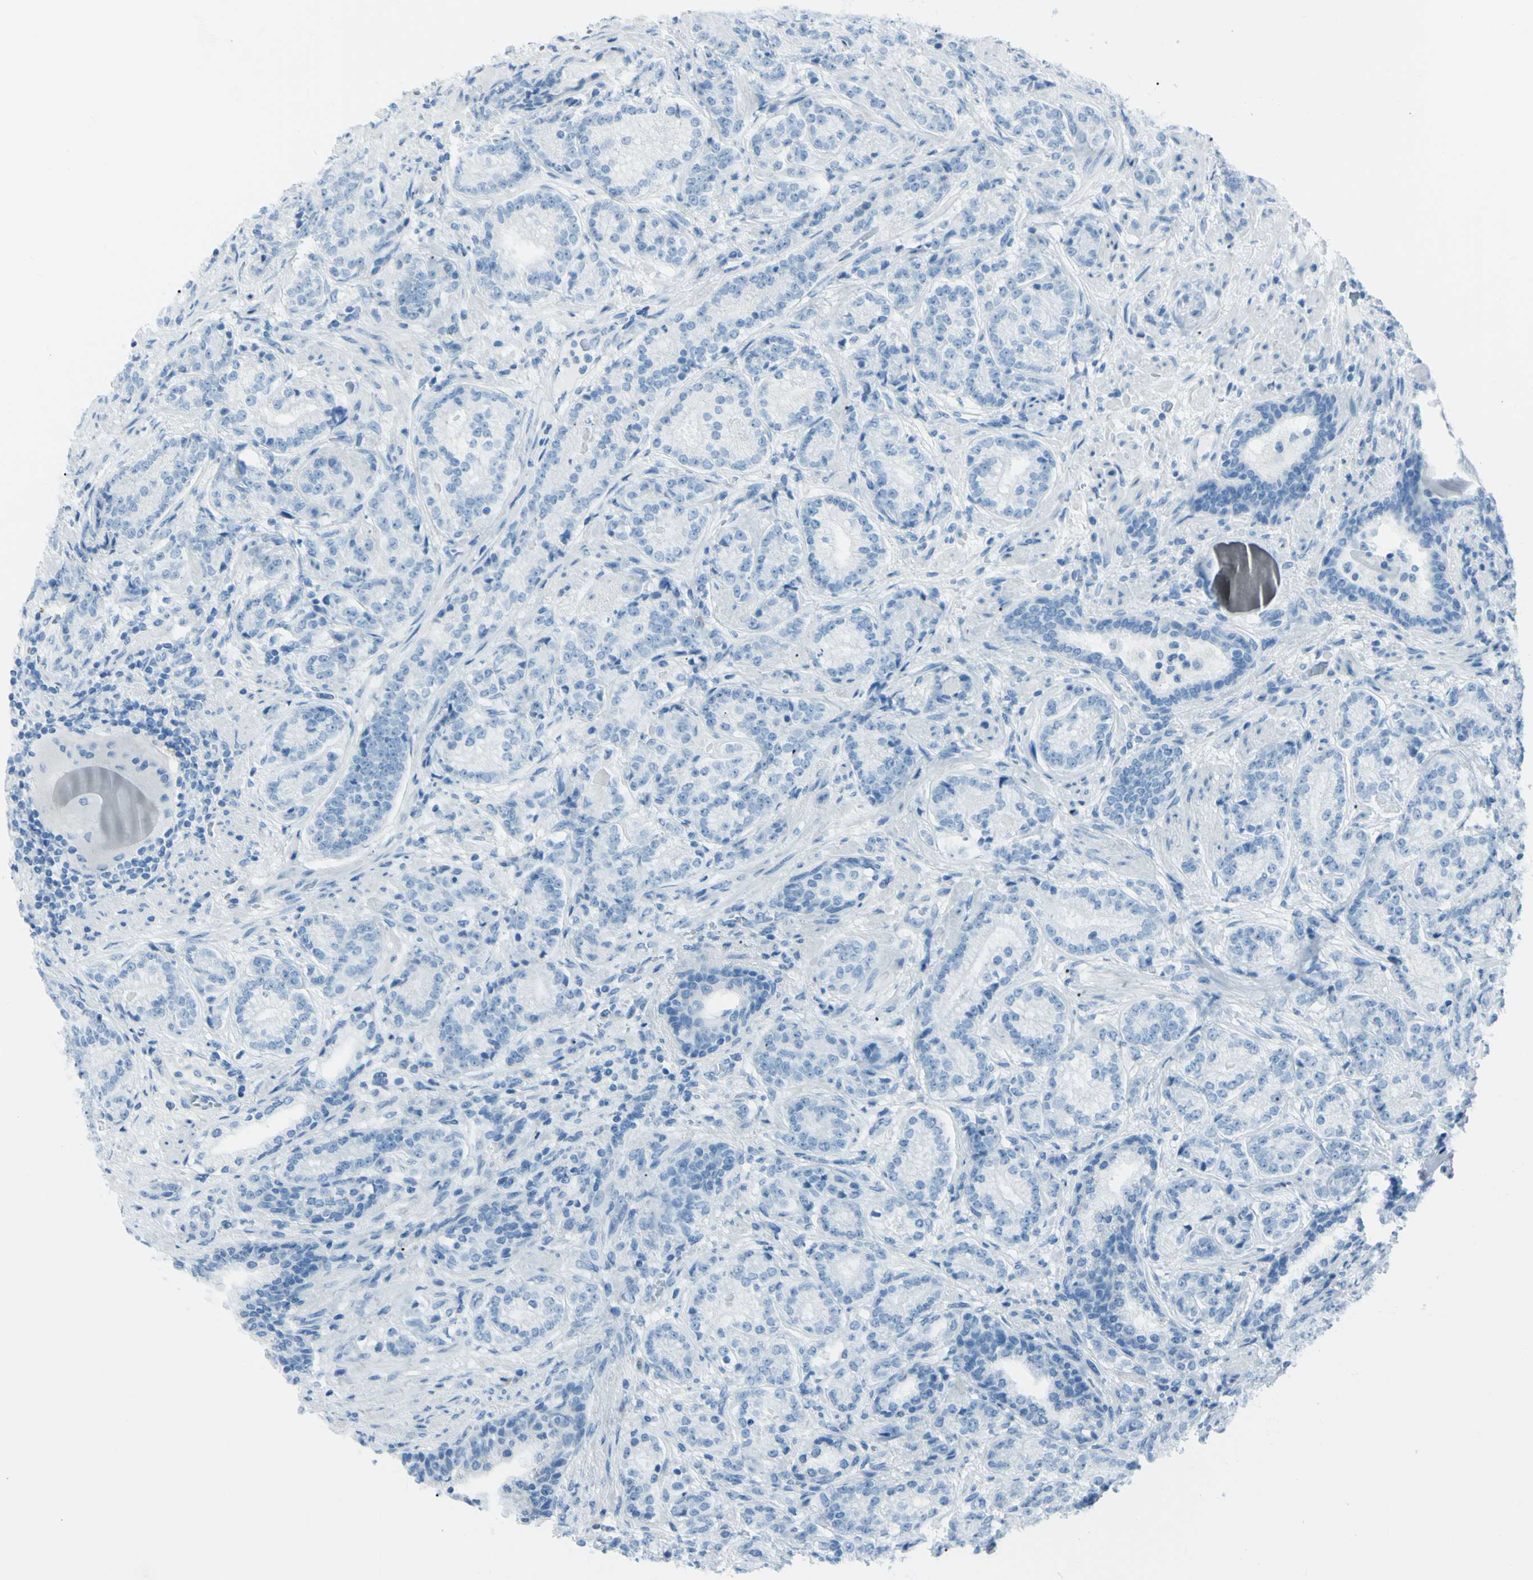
{"staining": {"intensity": "negative", "quantity": "none", "location": "none"}, "tissue": "prostate cancer", "cell_type": "Tumor cells", "image_type": "cancer", "snomed": [{"axis": "morphology", "description": "Adenocarcinoma, High grade"}, {"axis": "topography", "description": "Prostate"}], "caption": "IHC of high-grade adenocarcinoma (prostate) displays no staining in tumor cells.", "gene": "TFPI2", "patient": {"sex": "male", "age": 61}}